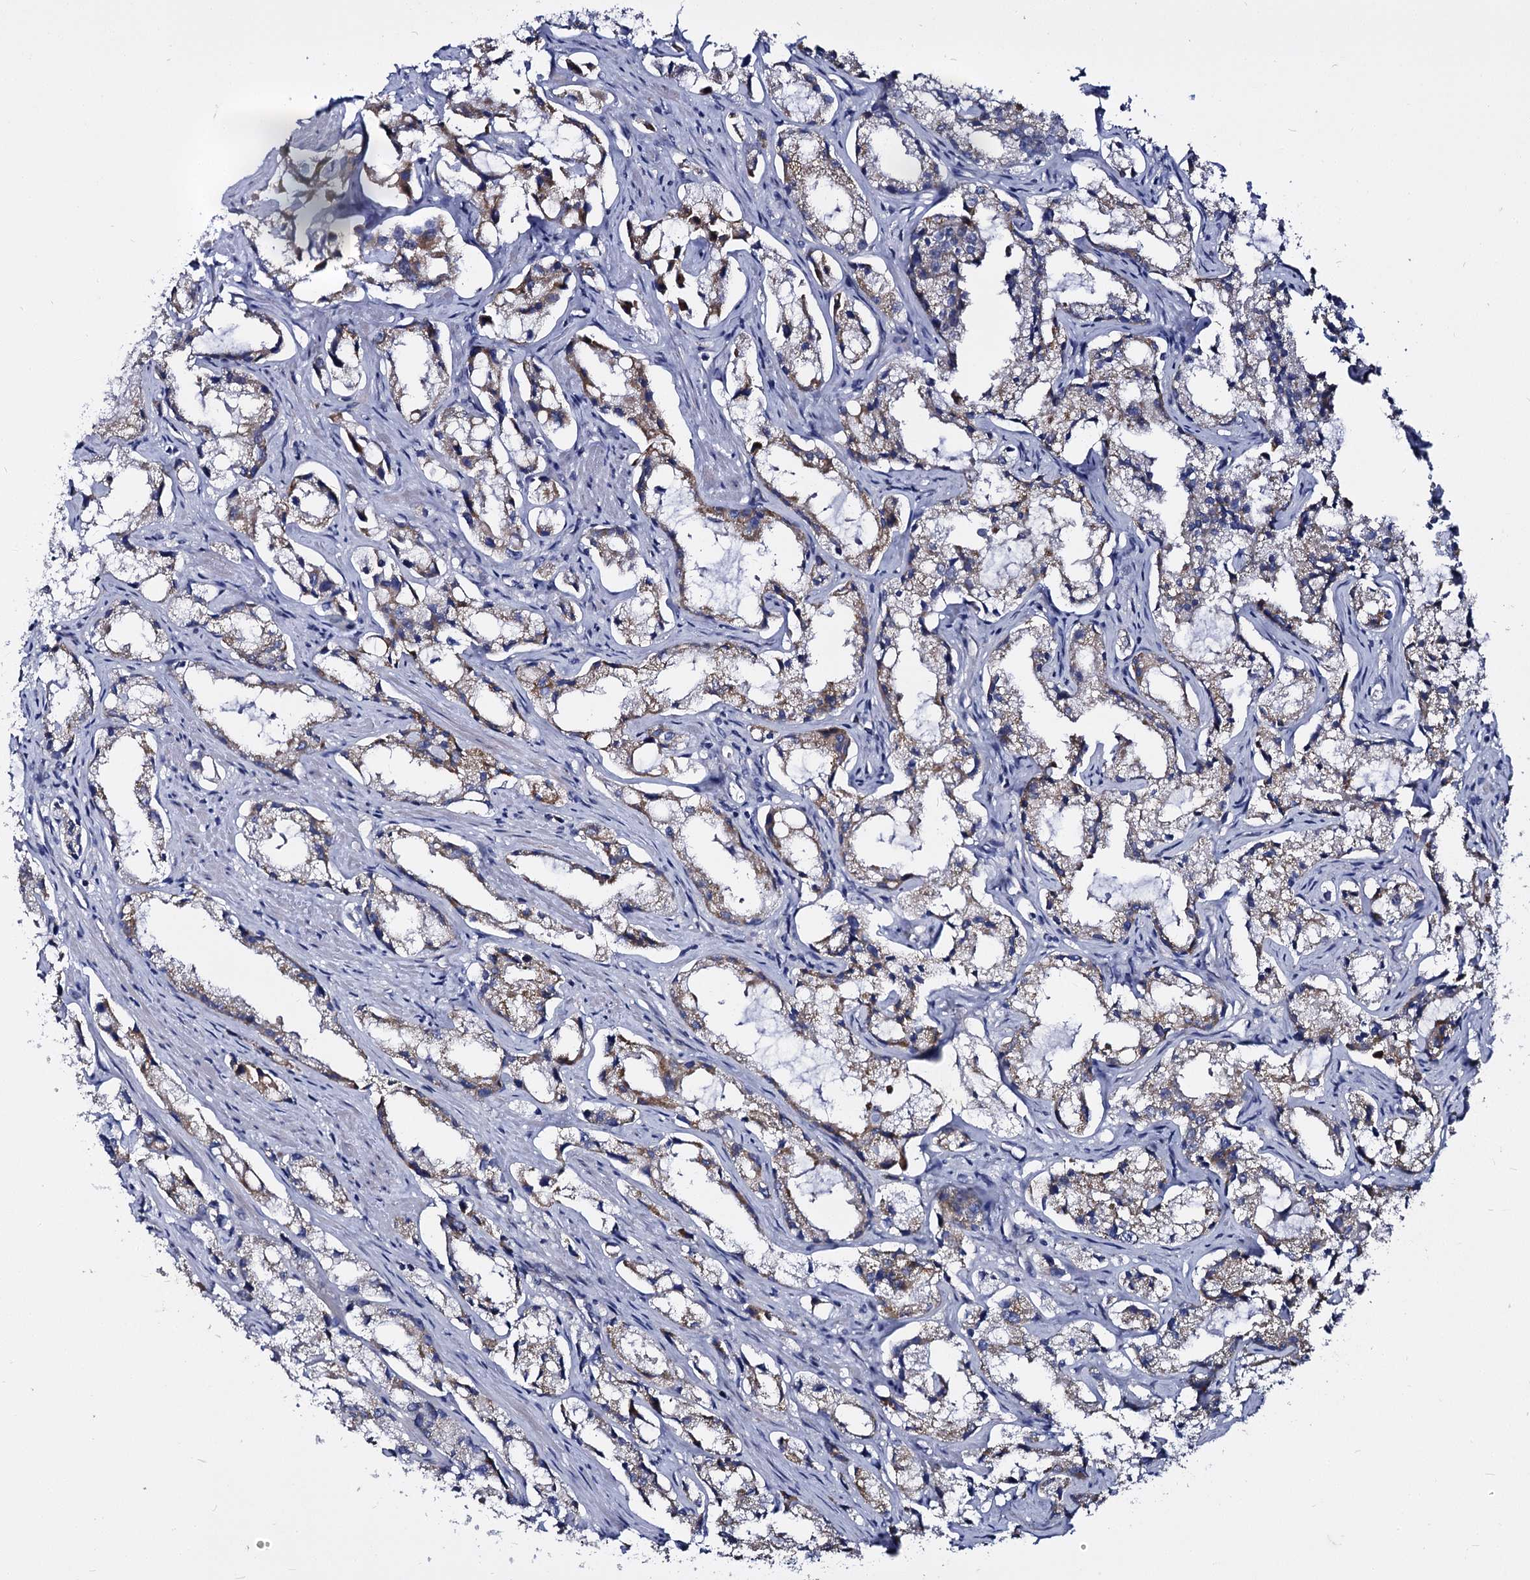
{"staining": {"intensity": "weak", "quantity": "25%-75%", "location": "cytoplasmic/membranous"}, "tissue": "prostate cancer", "cell_type": "Tumor cells", "image_type": "cancer", "snomed": [{"axis": "morphology", "description": "Adenocarcinoma, High grade"}, {"axis": "topography", "description": "Prostate"}], "caption": "Immunohistochemistry histopathology image of neoplastic tissue: human prostate high-grade adenocarcinoma stained using immunohistochemistry (IHC) displays low levels of weak protein expression localized specifically in the cytoplasmic/membranous of tumor cells, appearing as a cytoplasmic/membranous brown color.", "gene": "PANX2", "patient": {"sex": "male", "age": 66}}